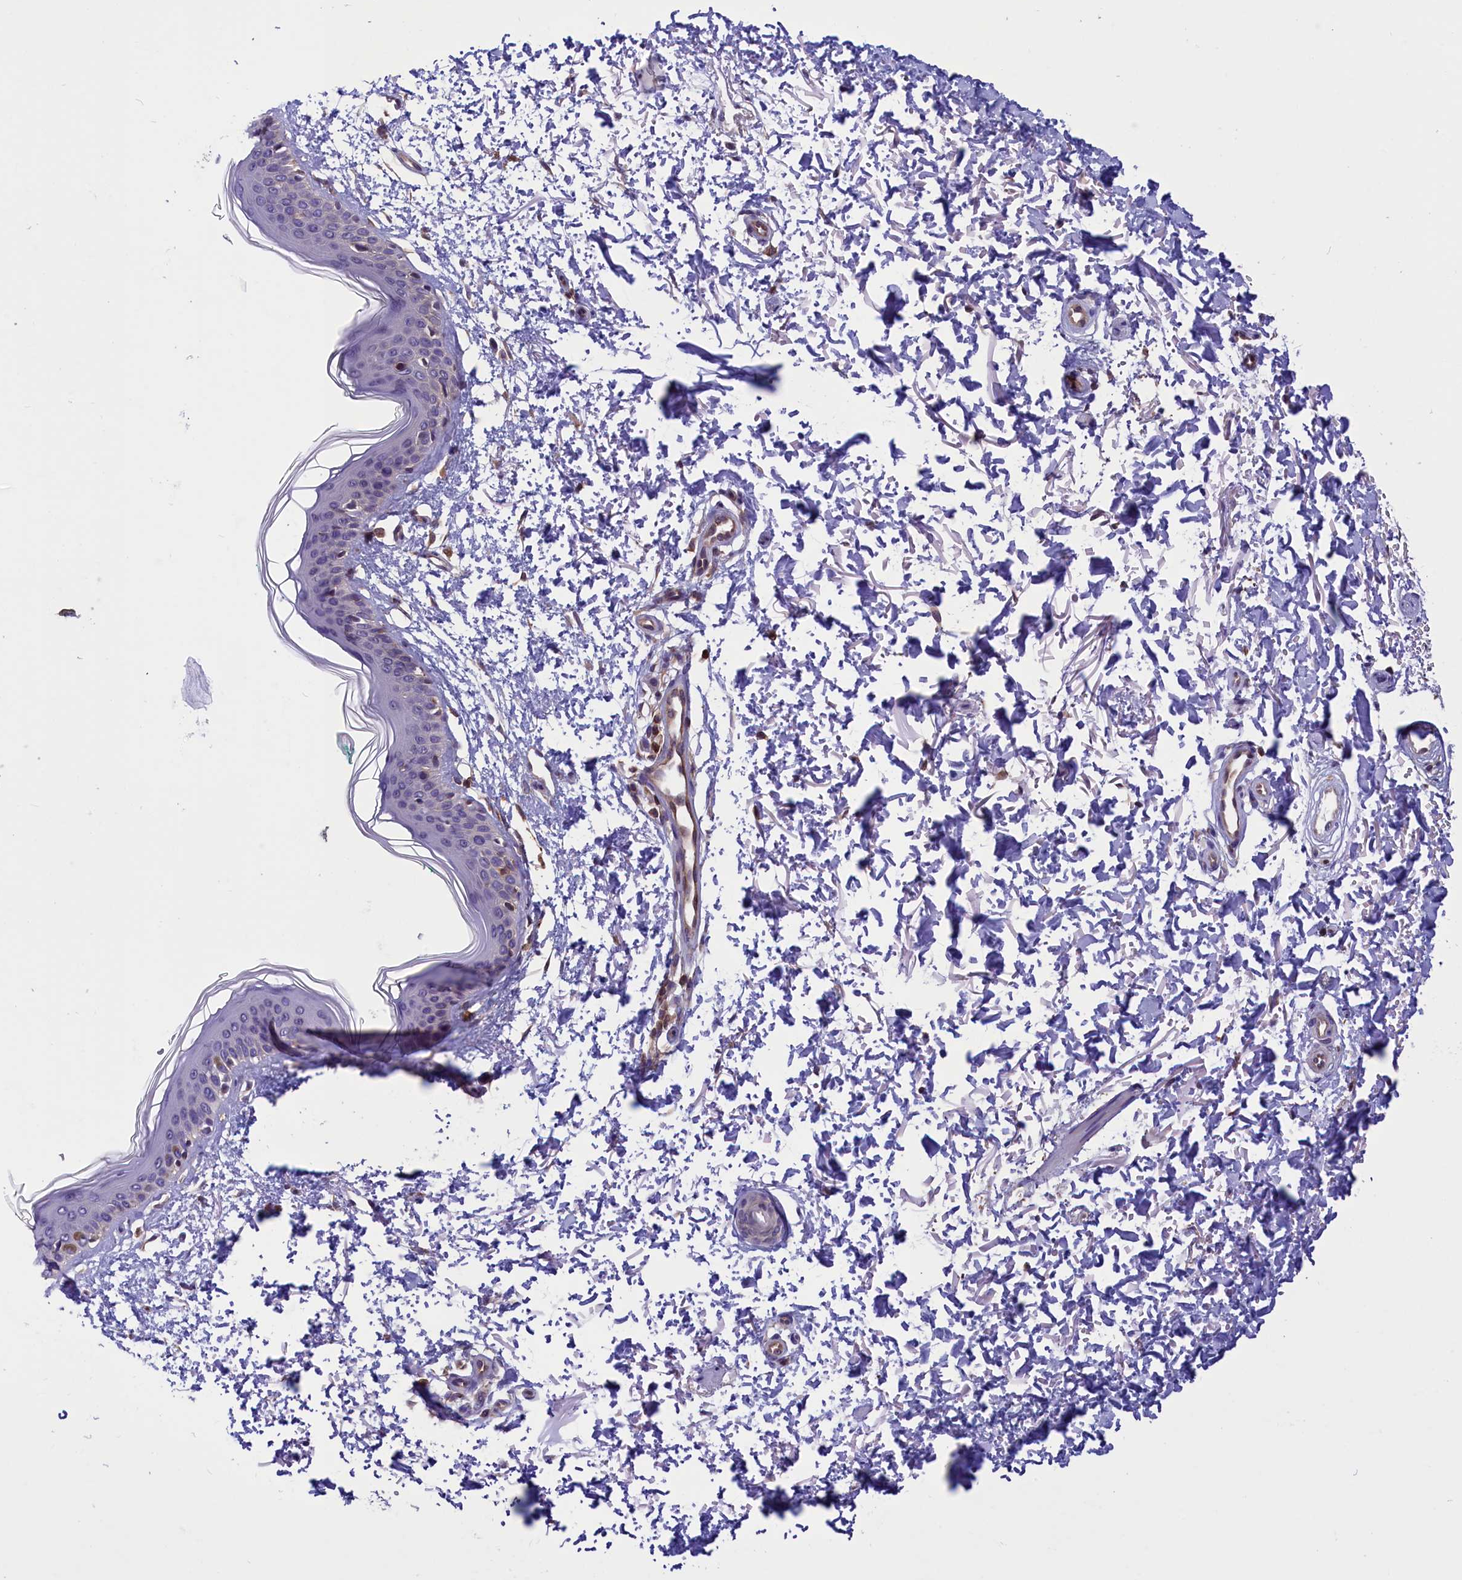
{"staining": {"intensity": "moderate", "quantity": ">75%", "location": "cytoplasmic/membranous"}, "tissue": "skin", "cell_type": "Fibroblasts", "image_type": "normal", "snomed": [{"axis": "morphology", "description": "Normal tissue, NOS"}, {"axis": "topography", "description": "Skin"}], "caption": "The image shows staining of normal skin, revealing moderate cytoplasmic/membranous protein staining (brown color) within fibroblasts. (Brightfield microscopy of DAB IHC at high magnification).", "gene": "TBCB", "patient": {"sex": "male", "age": 66}}